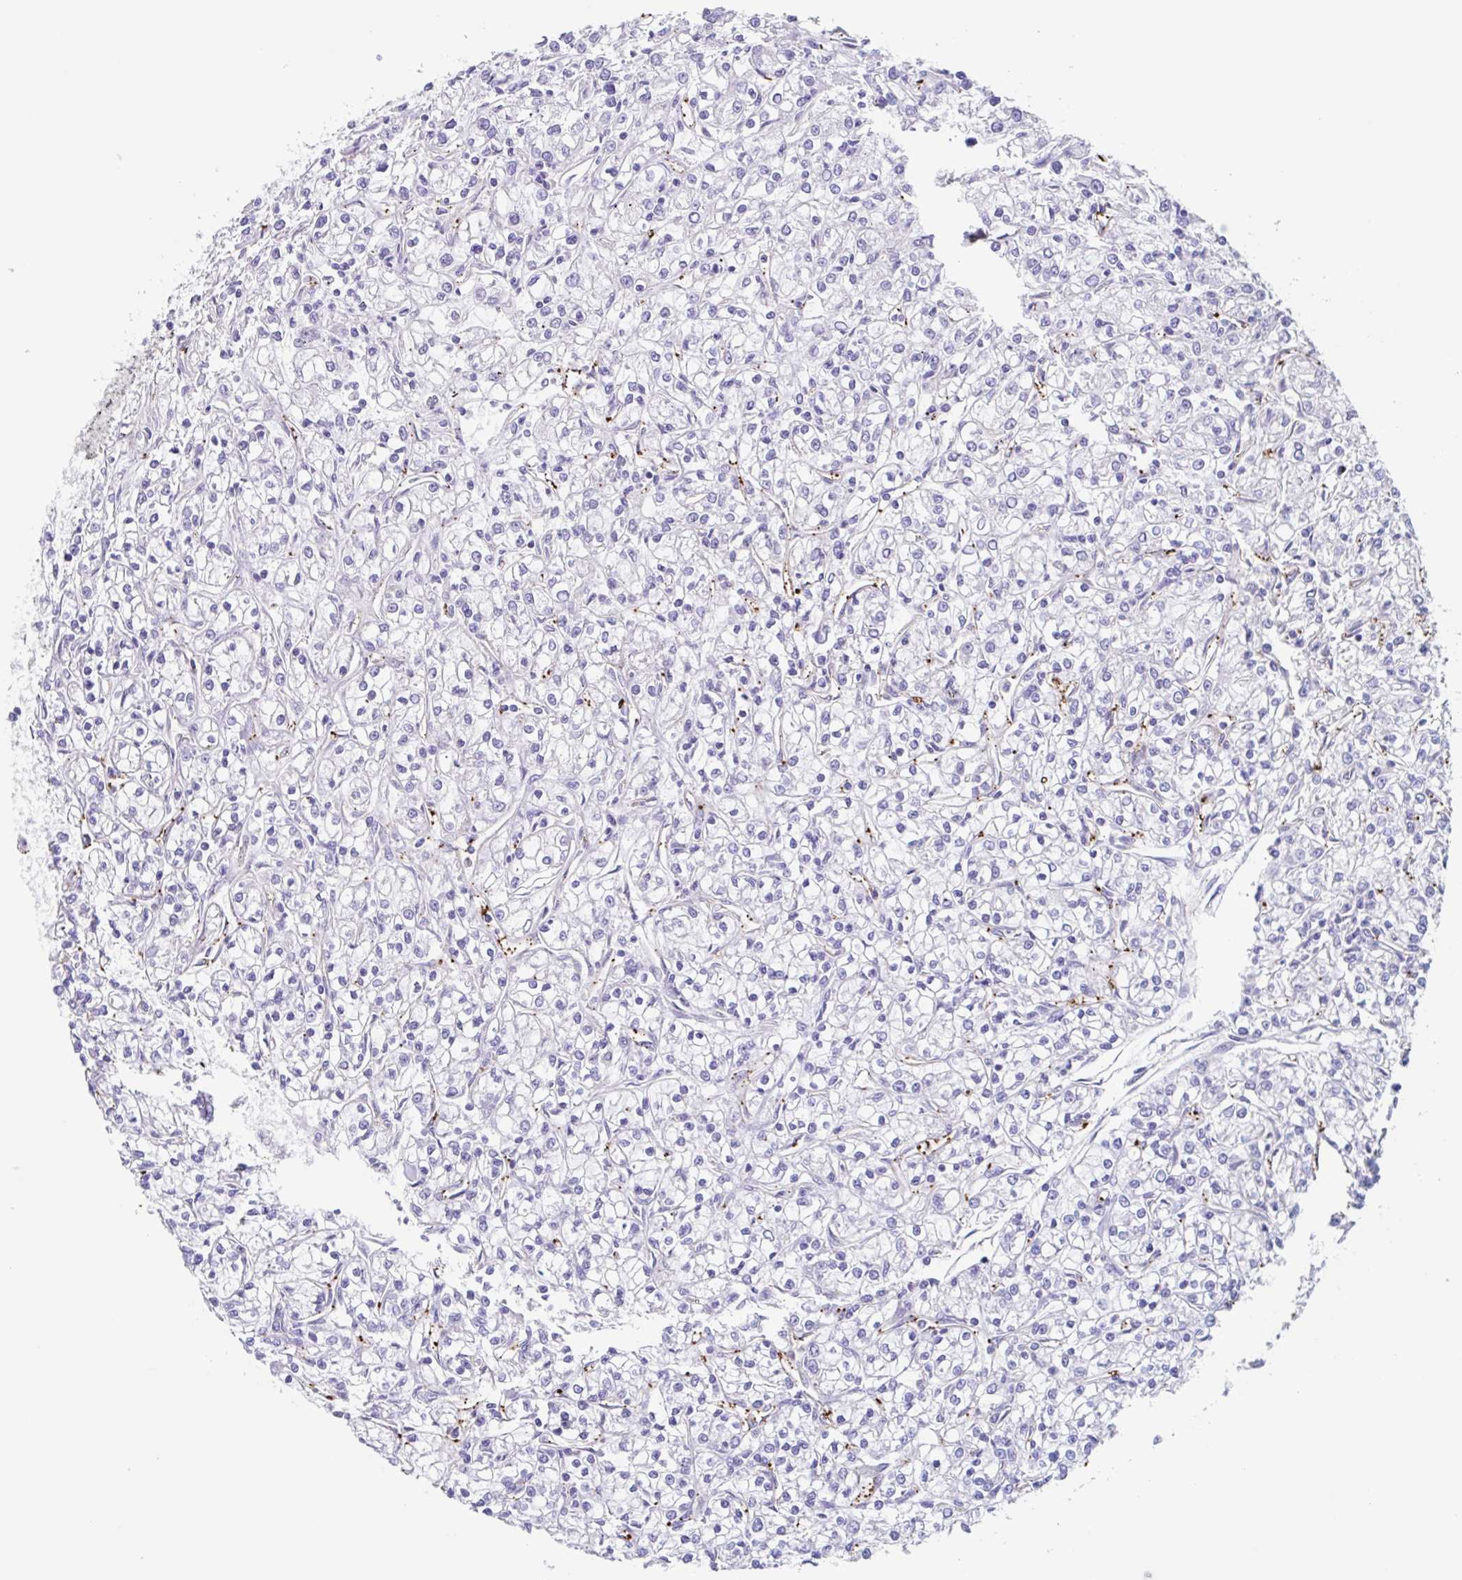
{"staining": {"intensity": "negative", "quantity": "none", "location": "none"}, "tissue": "renal cancer", "cell_type": "Tumor cells", "image_type": "cancer", "snomed": [{"axis": "morphology", "description": "Adenocarcinoma, NOS"}, {"axis": "topography", "description": "Kidney"}], "caption": "High magnification brightfield microscopy of adenocarcinoma (renal) stained with DAB (3,3'-diaminobenzidine) (brown) and counterstained with hematoxylin (blue): tumor cells show no significant staining.", "gene": "EHD4", "patient": {"sex": "female", "age": 59}}